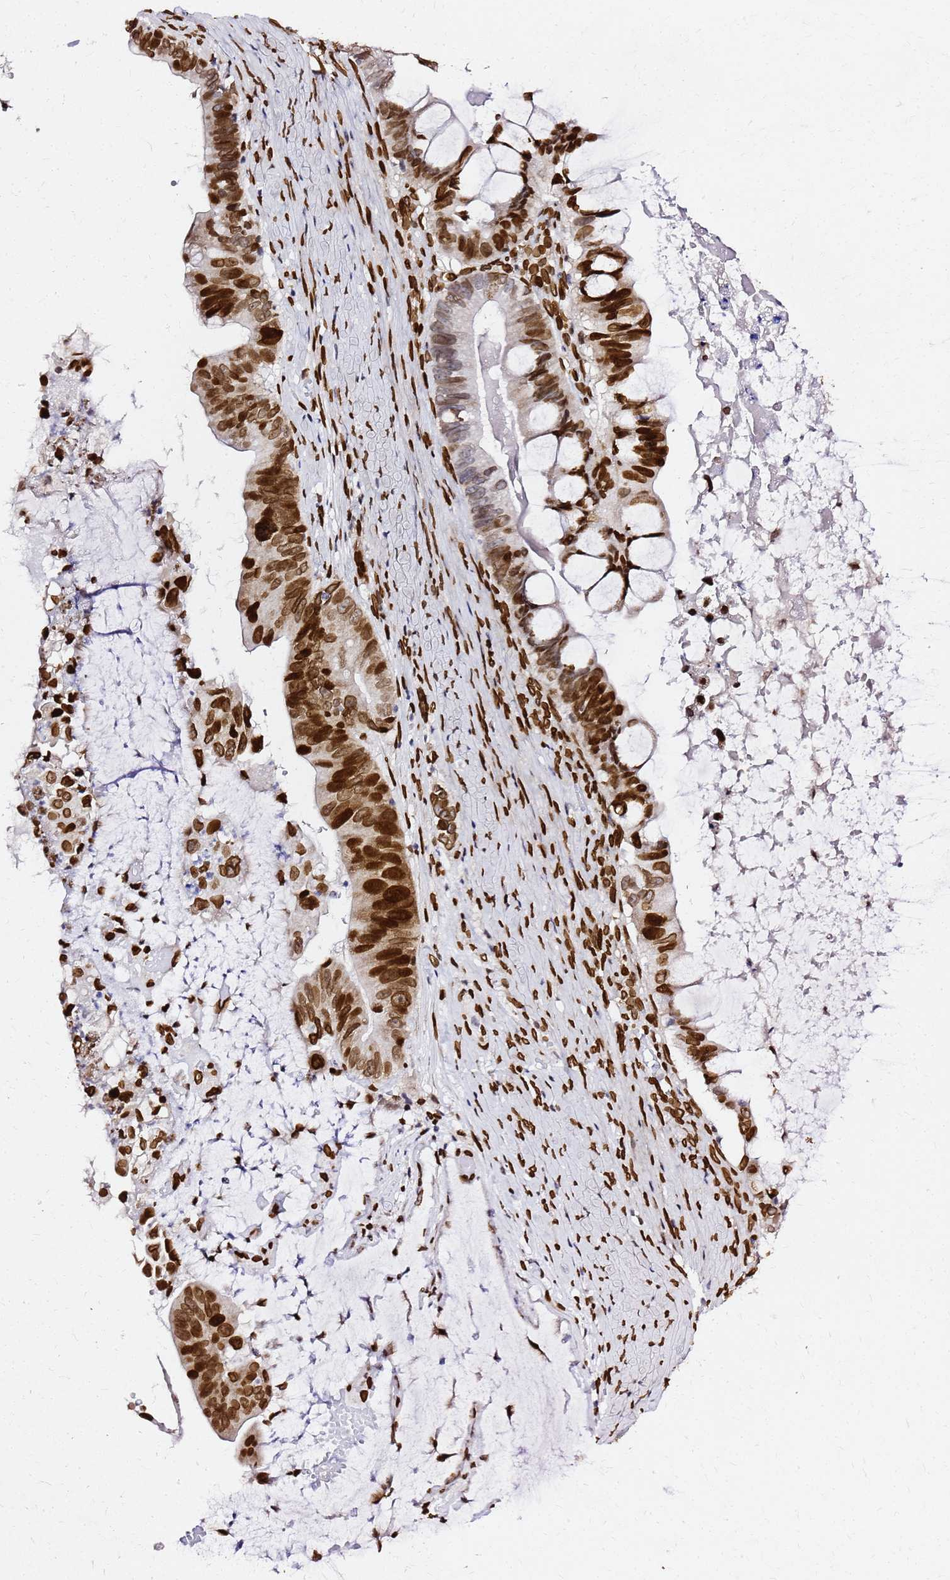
{"staining": {"intensity": "strong", "quantity": ">75%", "location": "nuclear"}, "tissue": "ovarian cancer", "cell_type": "Tumor cells", "image_type": "cancer", "snomed": [{"axis": "morphology", "description": "Cystadenocarcinoma, mucinous, NOS"}, {"axis": "topography", "description": "Ovary"}], "caption": "This micrograph demonstrates immunohistochemistry (IHC) staining of mucinous cystadenocarcinoma (ovarian), with high strong nuclear expression in approximately >75% of tumor cells.", "gene": "C6orf141", "patient": {"sex": "female", "age": 61}}